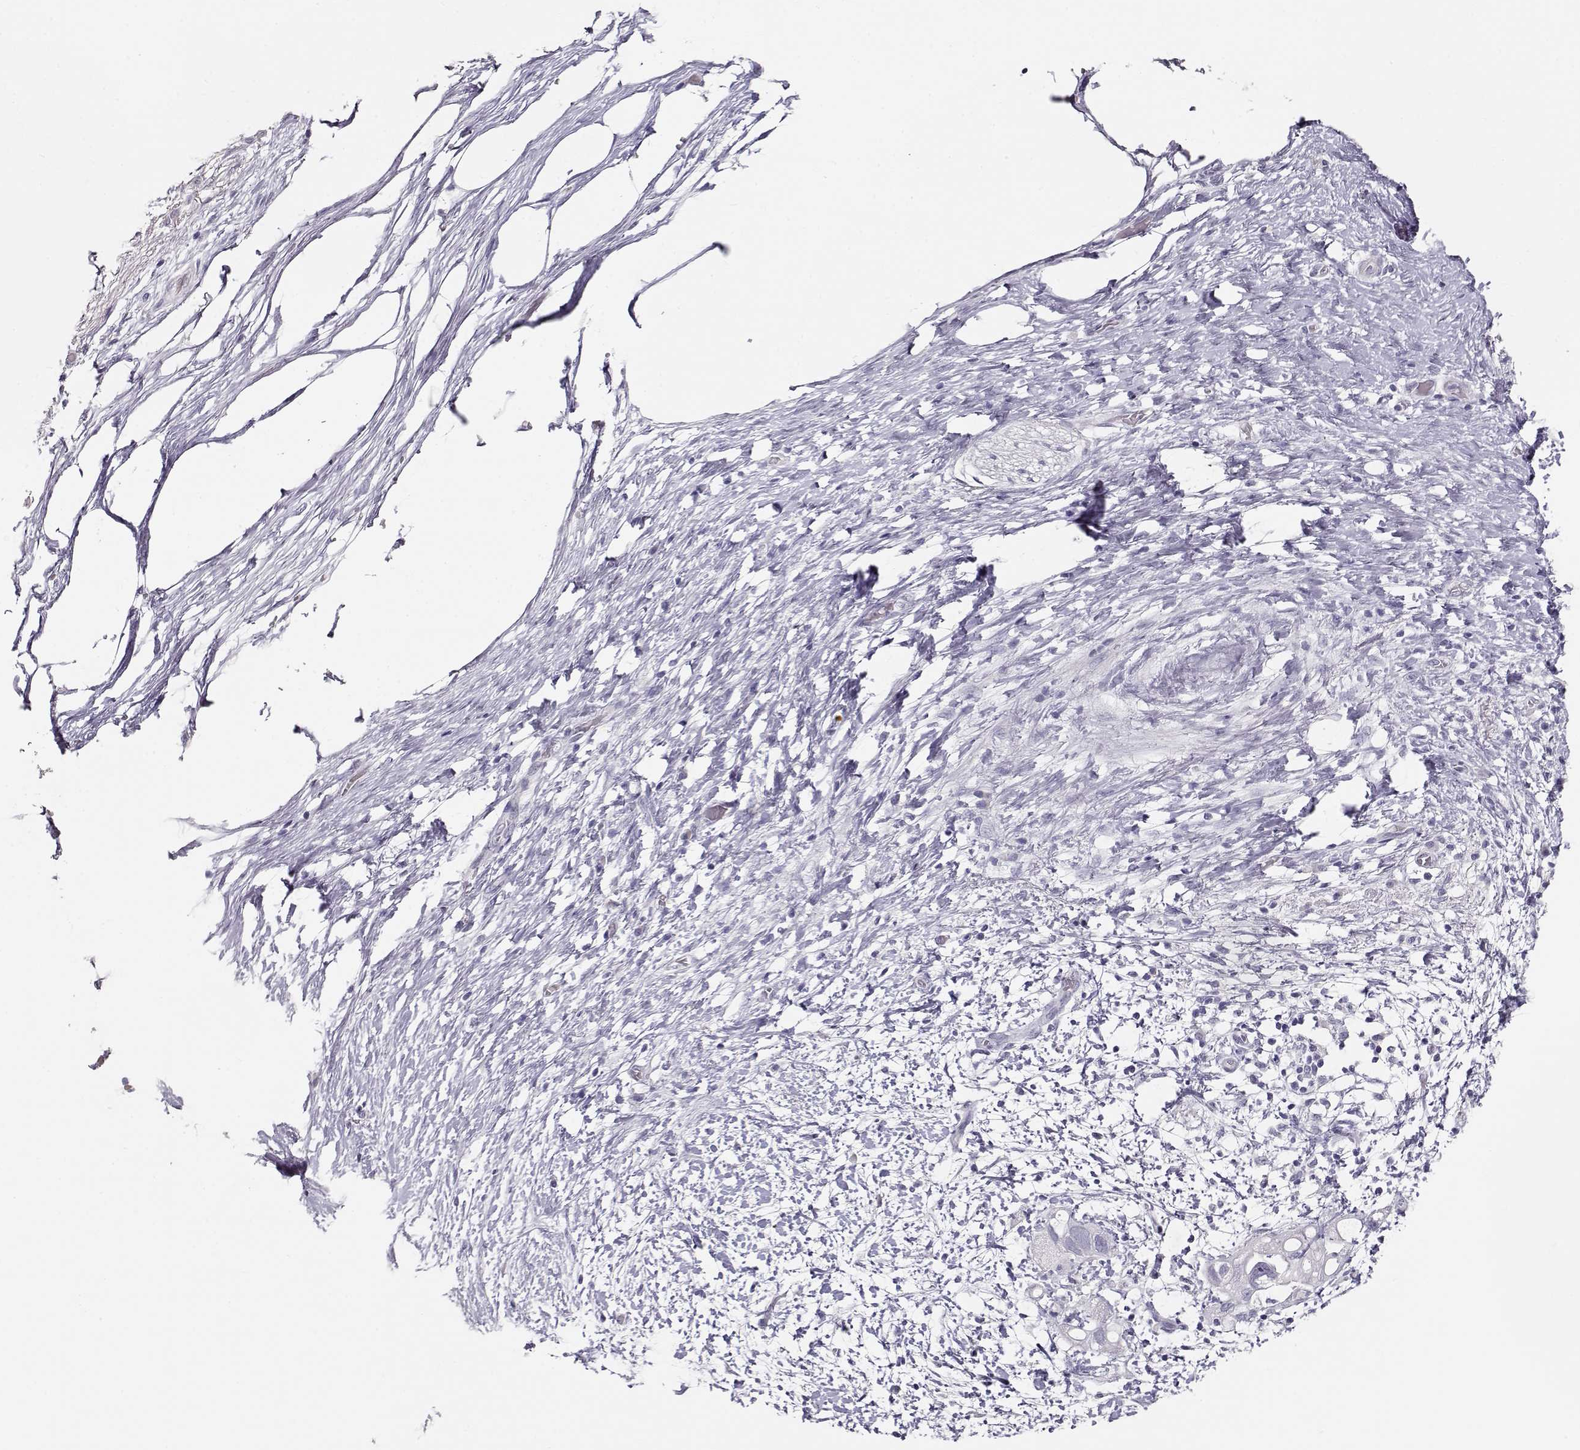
{"staining": {"intensity": "negative", "quantity": "none", "location": "none"}, "tissue": "pancreatic cancer", "cell_type": "Tumor cells", "image_type": "cancer", "snomed": [{"axis": "morphology", "description": "Adenocarcinoma, NOS"}, {"axis": "topography", "description": "Pancreas"}], "caption": "This histopathology image is of pancreatic cancer stained with immunohistochemistry (IHC) to label a protein in brown with the nuclei are counter-stained blue. There is no positivity in tumor cells.", "gene": "MAGEC1", "patient": {"sex": "female", "age": 72}}